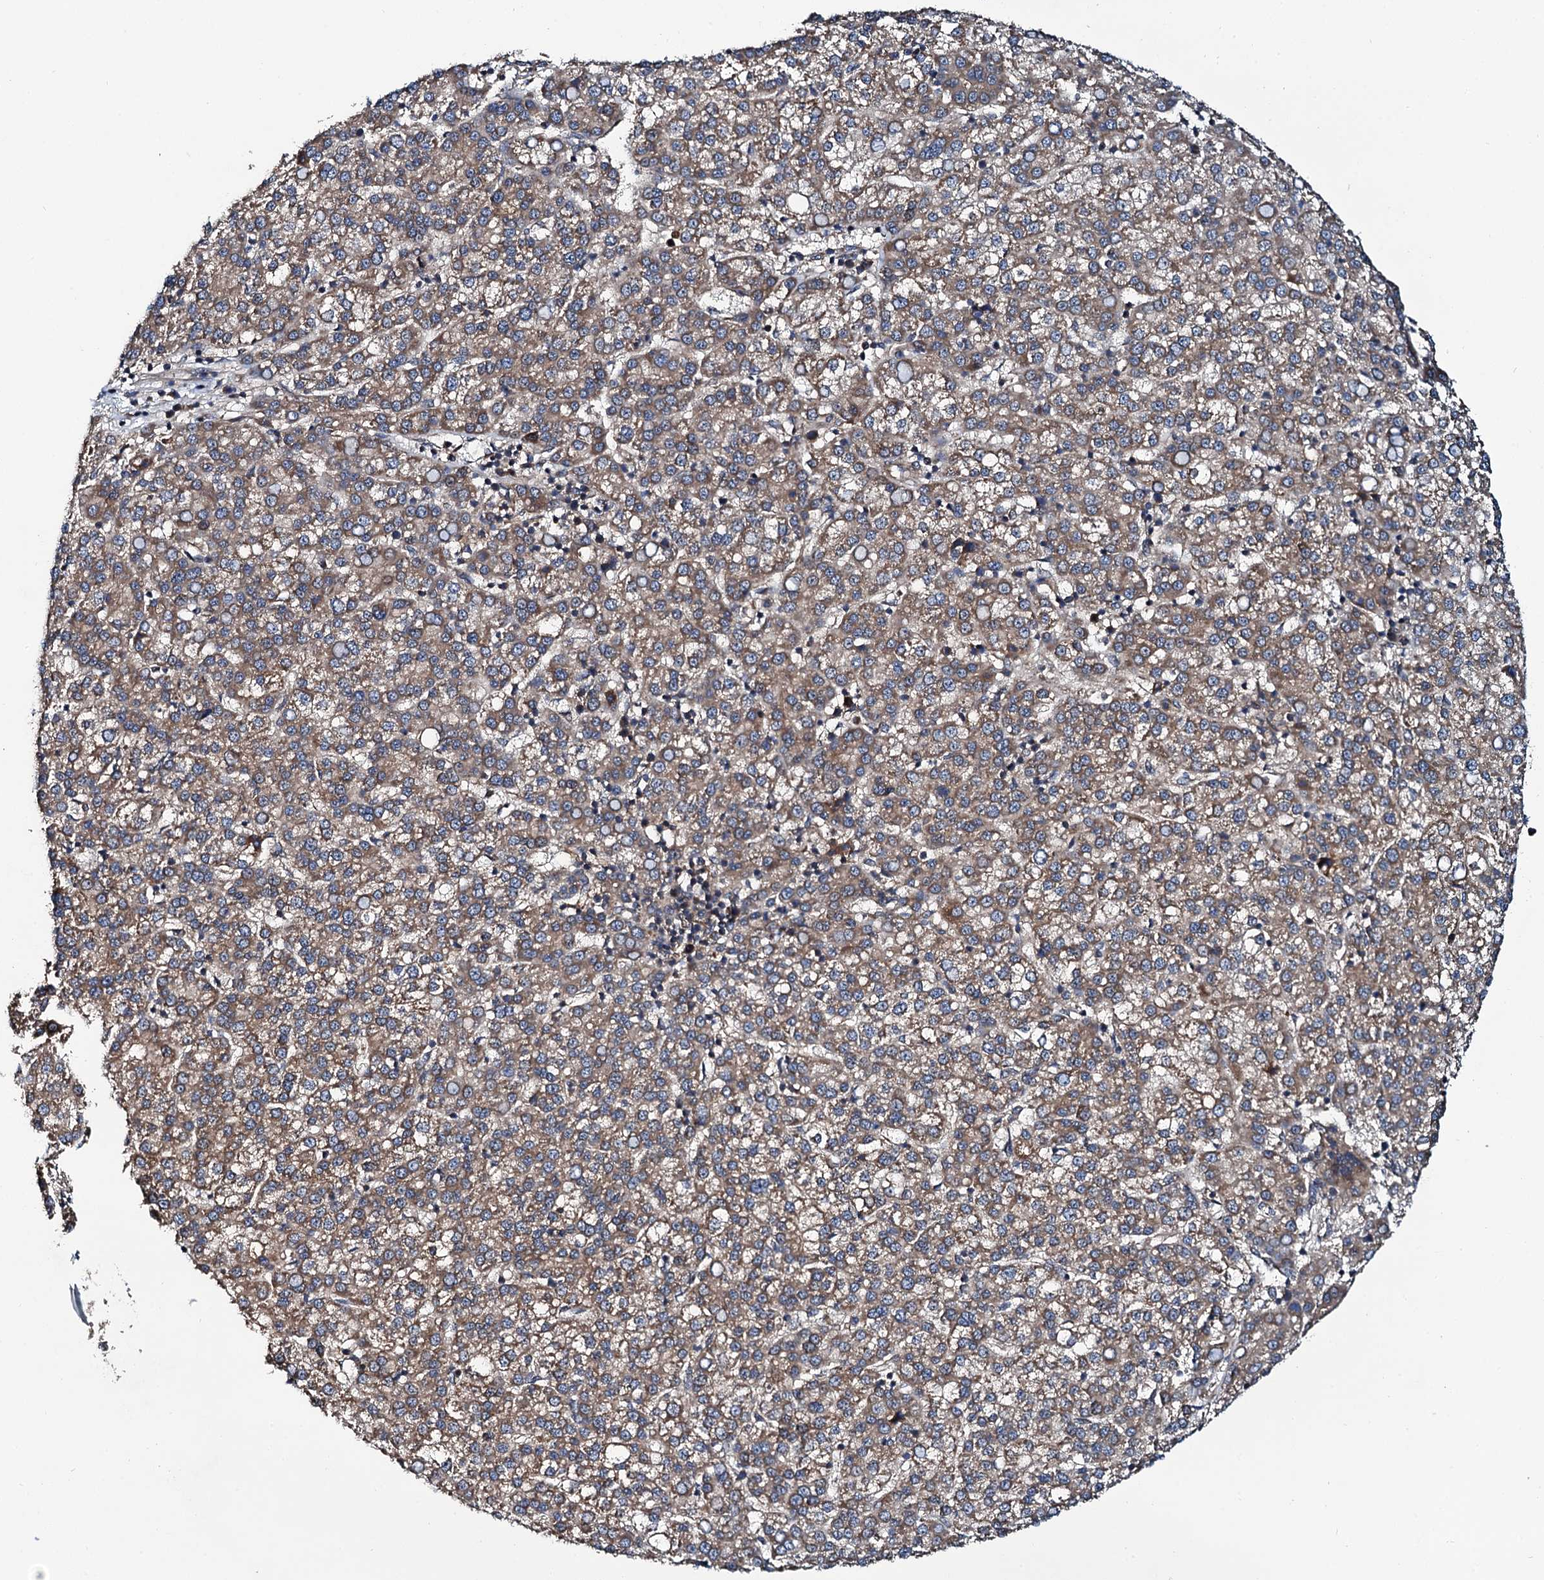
{"staining": {"intensity": "moderate", "quantity": ">75%", "location": "cytoplasmic/membranous"}, "tissue": "liver cancer", "cell_type": "Tumor cells", "image_type": "cancer", "snomed": [{"axis": "morphology", "description": "Carcinoma, Hepatocellular, NOS"}, {"axis": "topography", "description": "Liver"}], "caption": "IHC micrograph of neoplastic tissue: liver cancer (hepatocellular carcinoma) stained using immunohistochemistry (IHC) displays medium levels of moderate protein expression localized specifically in the cytoplasmic/membranous of tumor cells, appearing as a cytoplasmic/membranous brown color.", "gene": "NEK1", "patient": {"sex": "female", "age": 58}}